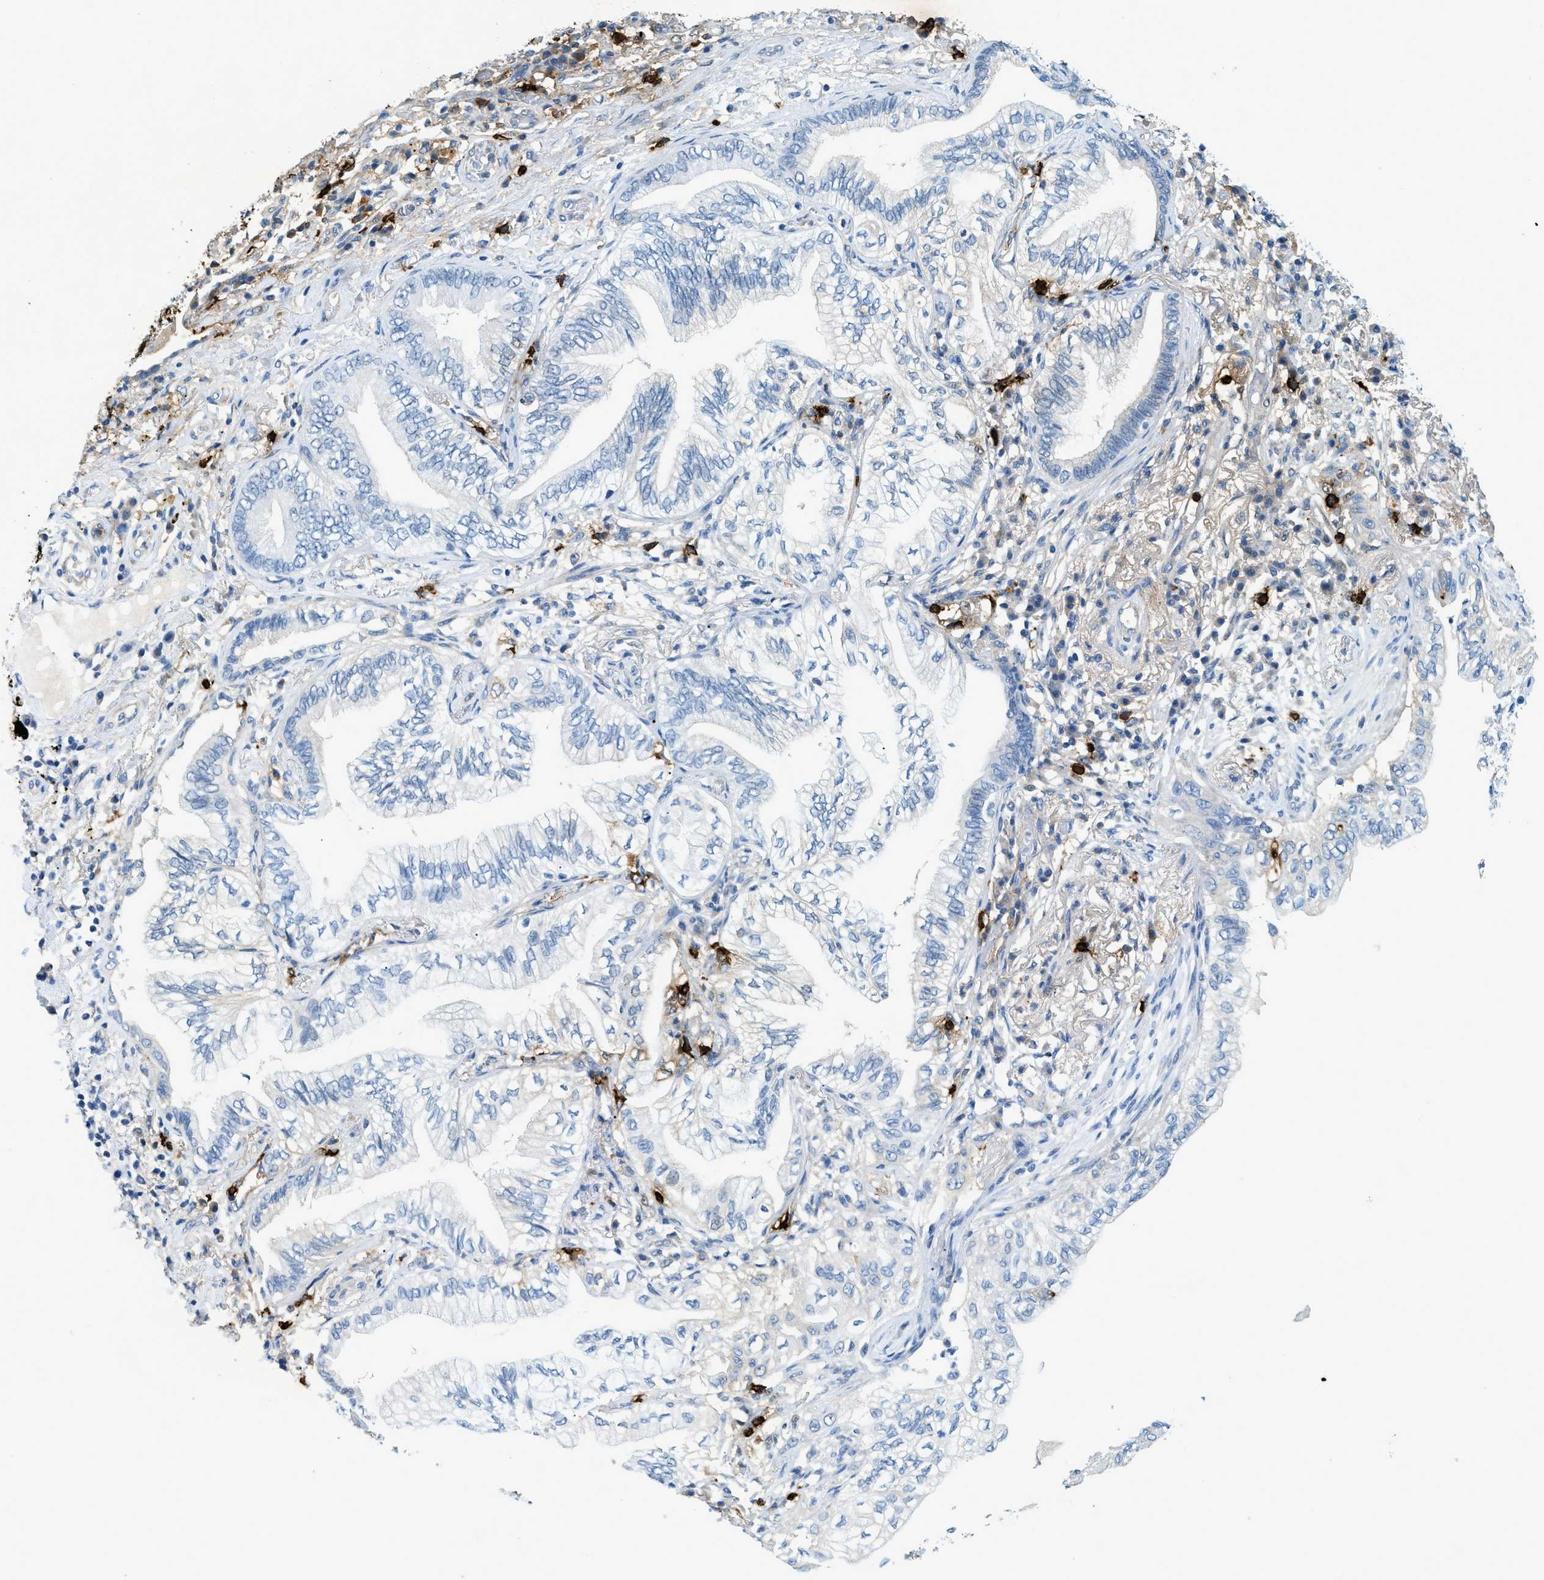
{"staining": {"intensity": "negative", "quantity": "none", "location": "none"}, "tissue": "lung cancer", "cell_type": "Tumor cells", "image_type": "cancer", "snomed": [{"axis": "morphology", "description": "Normal tissue, NOS"}, {"axis": "morphology", "description": "Adenocarcinoma, NOS"}, {"axis": "topography", "description": "Bronchus"}, {"axis": "topography", "description": "Lung"}], "caption": "Lung cancer was stained to show a protein in brown. There is no significant staining in tumor cells.", "gene": "TPSAB1", "patient": {"sex": "female", "age": 70}}